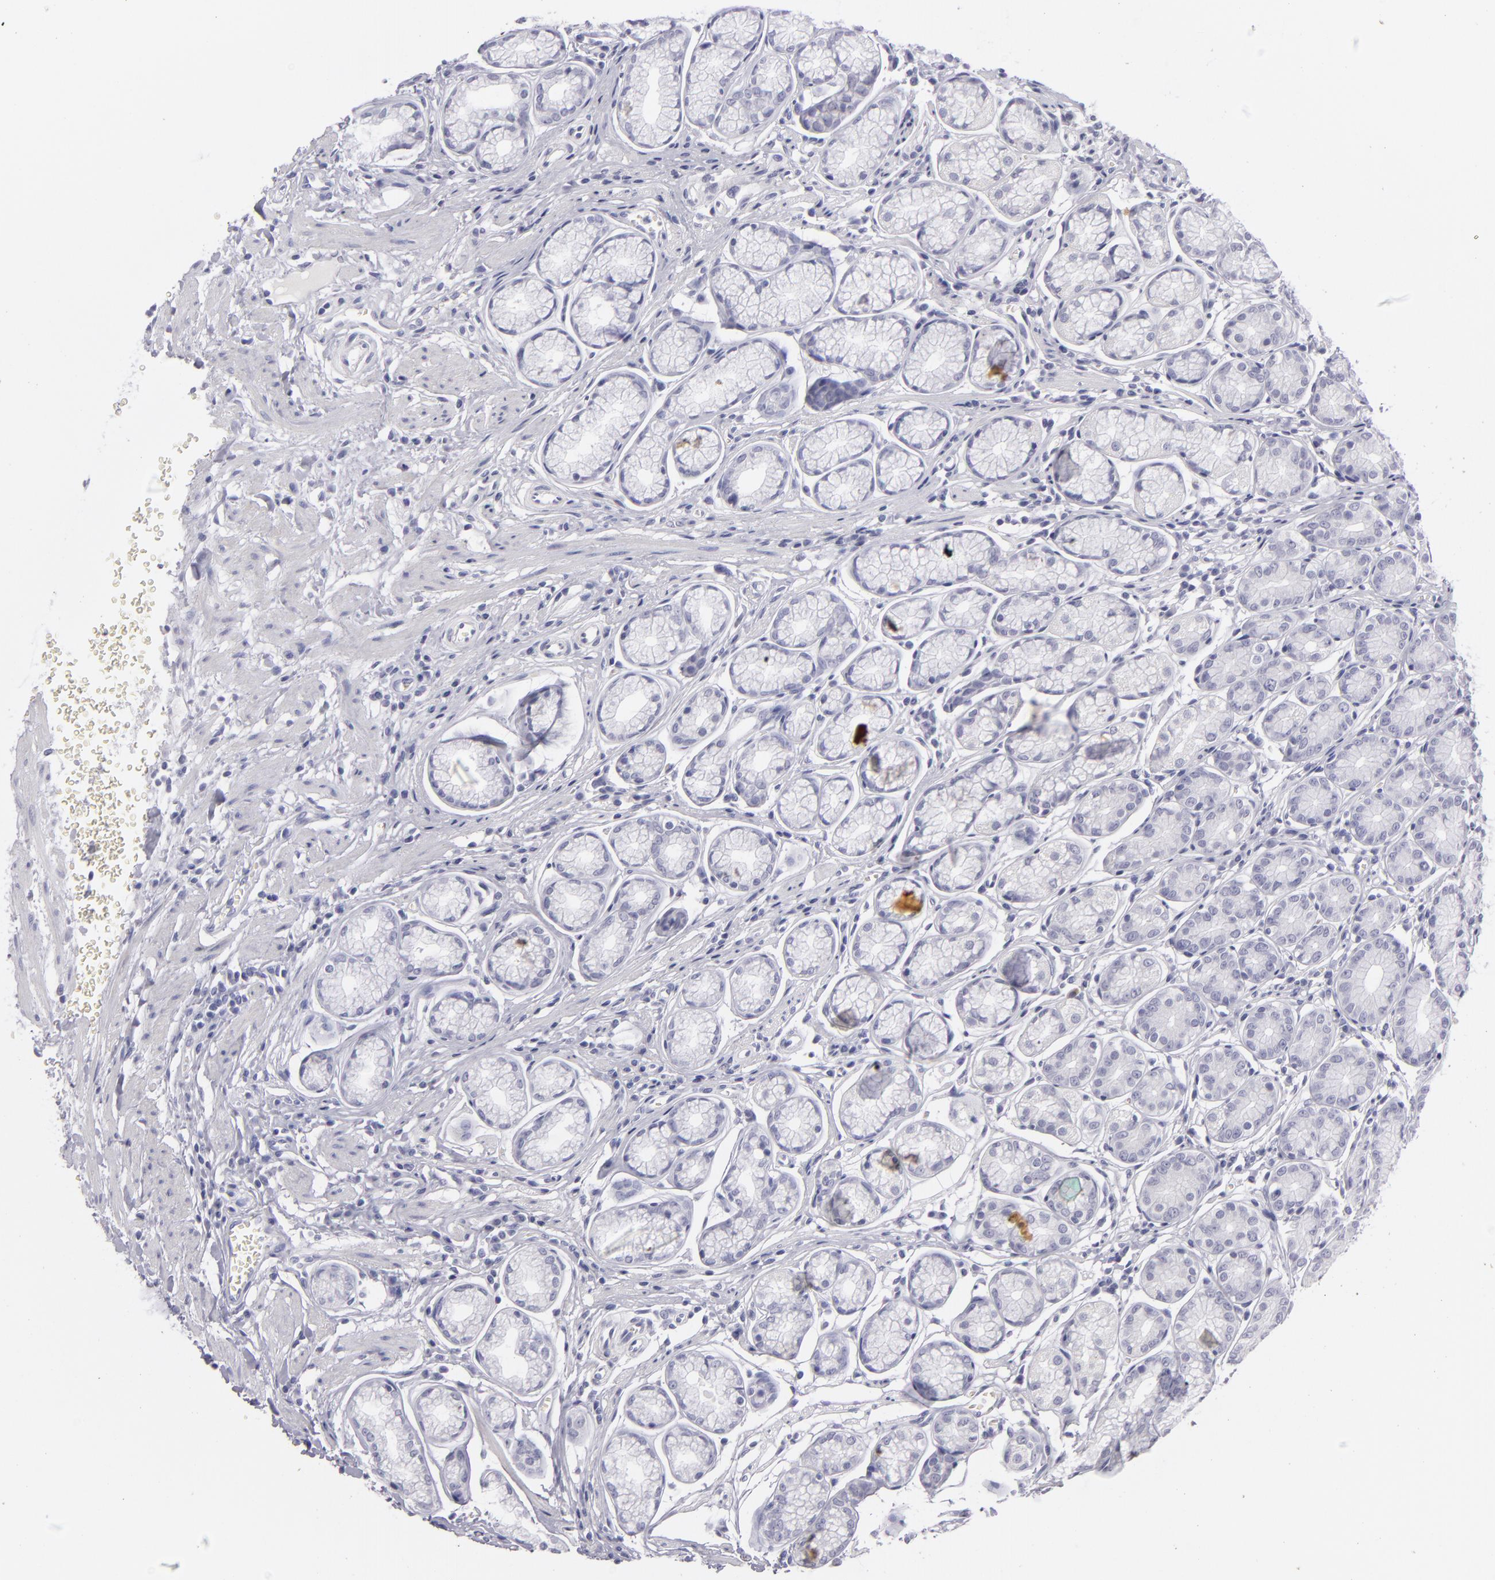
{"staining": {"intensity": "weak", "quantity": "<25%", "location": "cytoplasmic/membranous"}, "tissue": "stomach", "cell_type": "Glandular cells", "image_type": "normal", "snomed": [{"axis": "morphology", "description": "Normal tissue, NOS"}, {"axis": "topography", "description": "Stomach"}], "caption": "Immunohistochemistry (IHC) image of unremarkable human stomach stained for a protein (brown), which reveals no staining in glandular cells.", "gene": "TNNC1", "patient": {"sex": "male", "age": 42}}